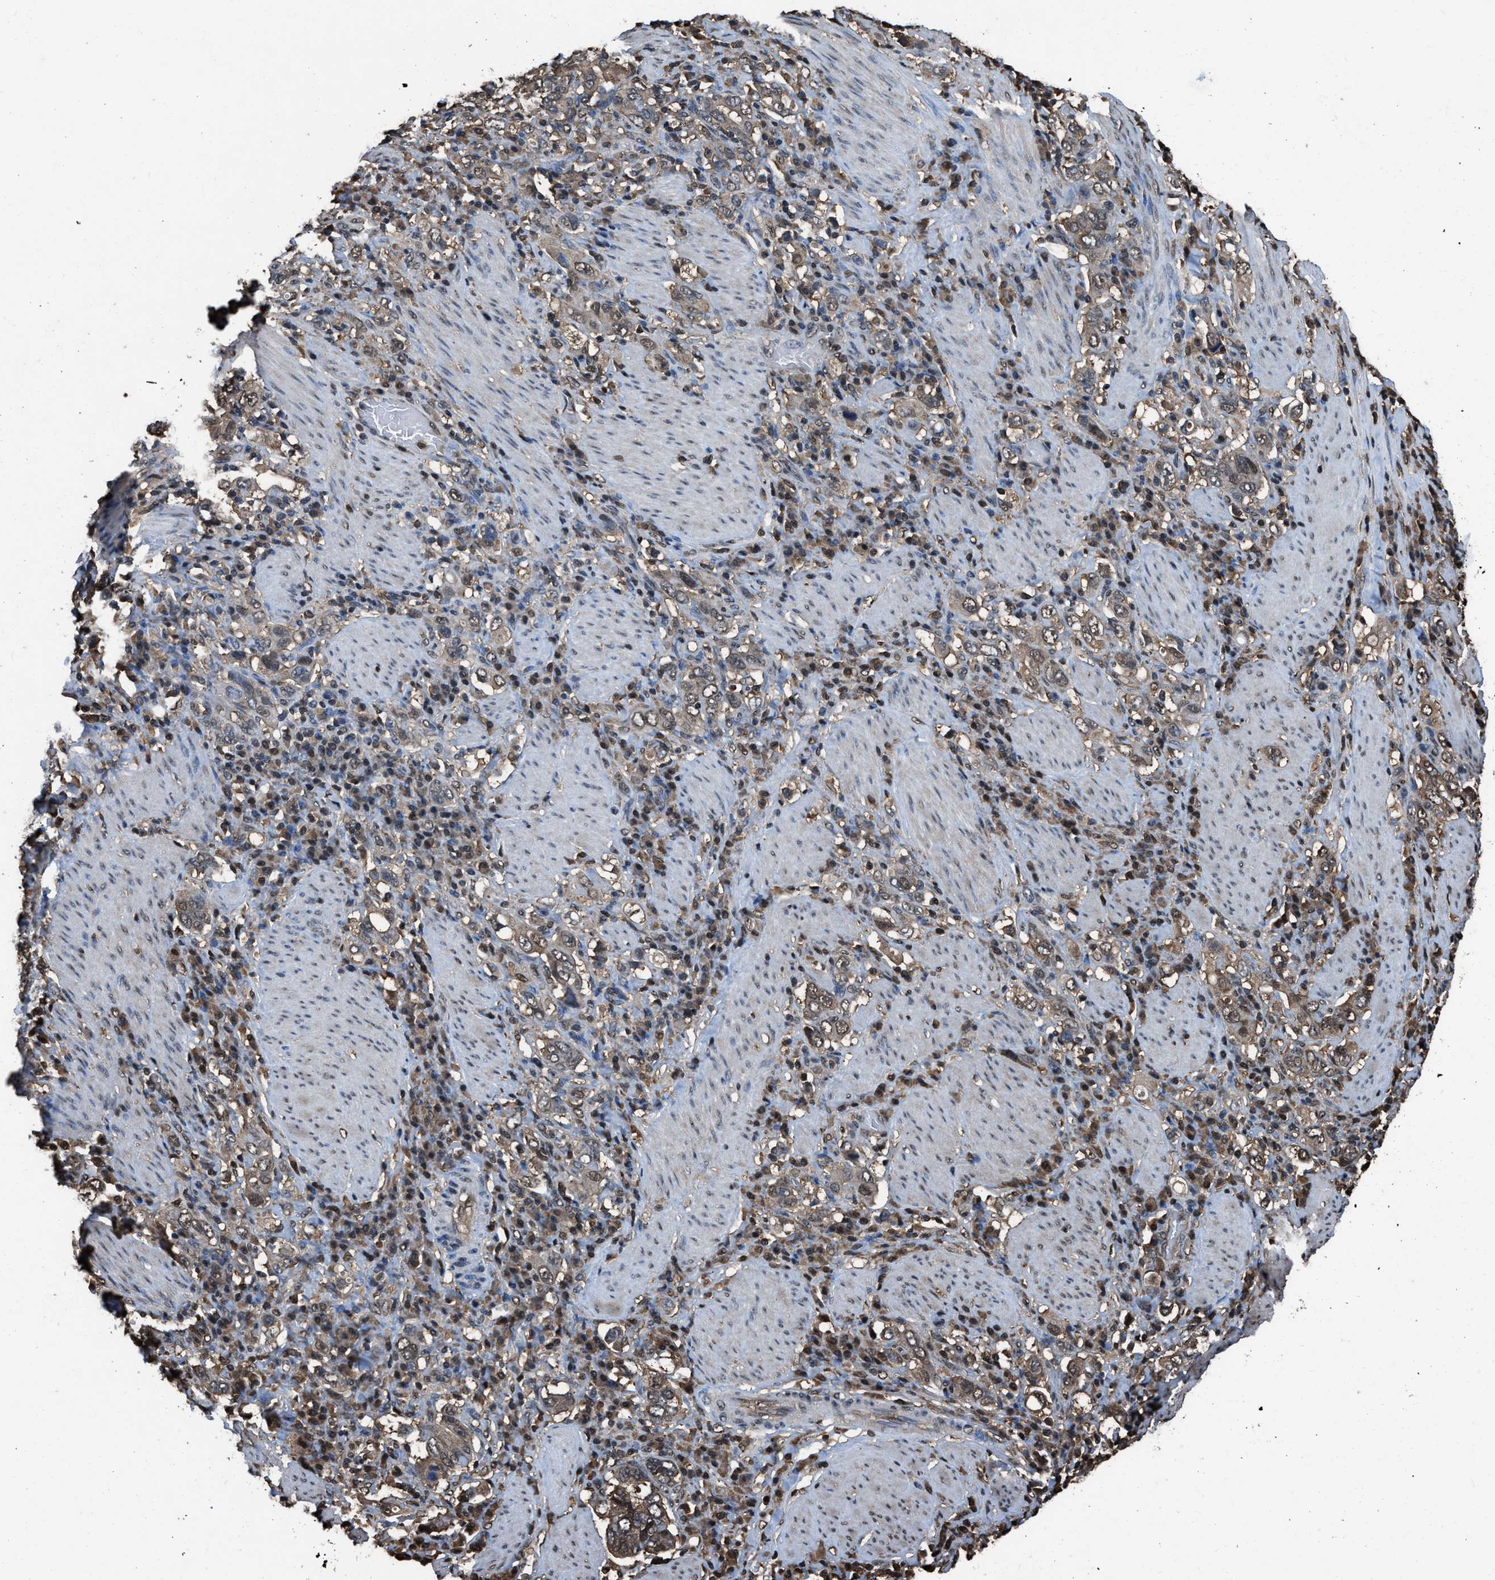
{"staining": {"intensity": "weak", "quantity": ">75%", "location": "nuclear"}, "tissue": "stomach cancer", "cell_type": "Tumor cells", "image_type": "cancer", "snomed": [{"axis": "morphology", "description": "Adenocarcinoma, NOS"}, {"axis": "topography", "description": "Stomach, upper"}], "caption": "The image reveals a brown stain indicating the presence of a protein in the nuclear of tumor cells in stomach adenocarcinoma.", "gene": "FNTA", "patient": {"sex": "male", "age": 62}}